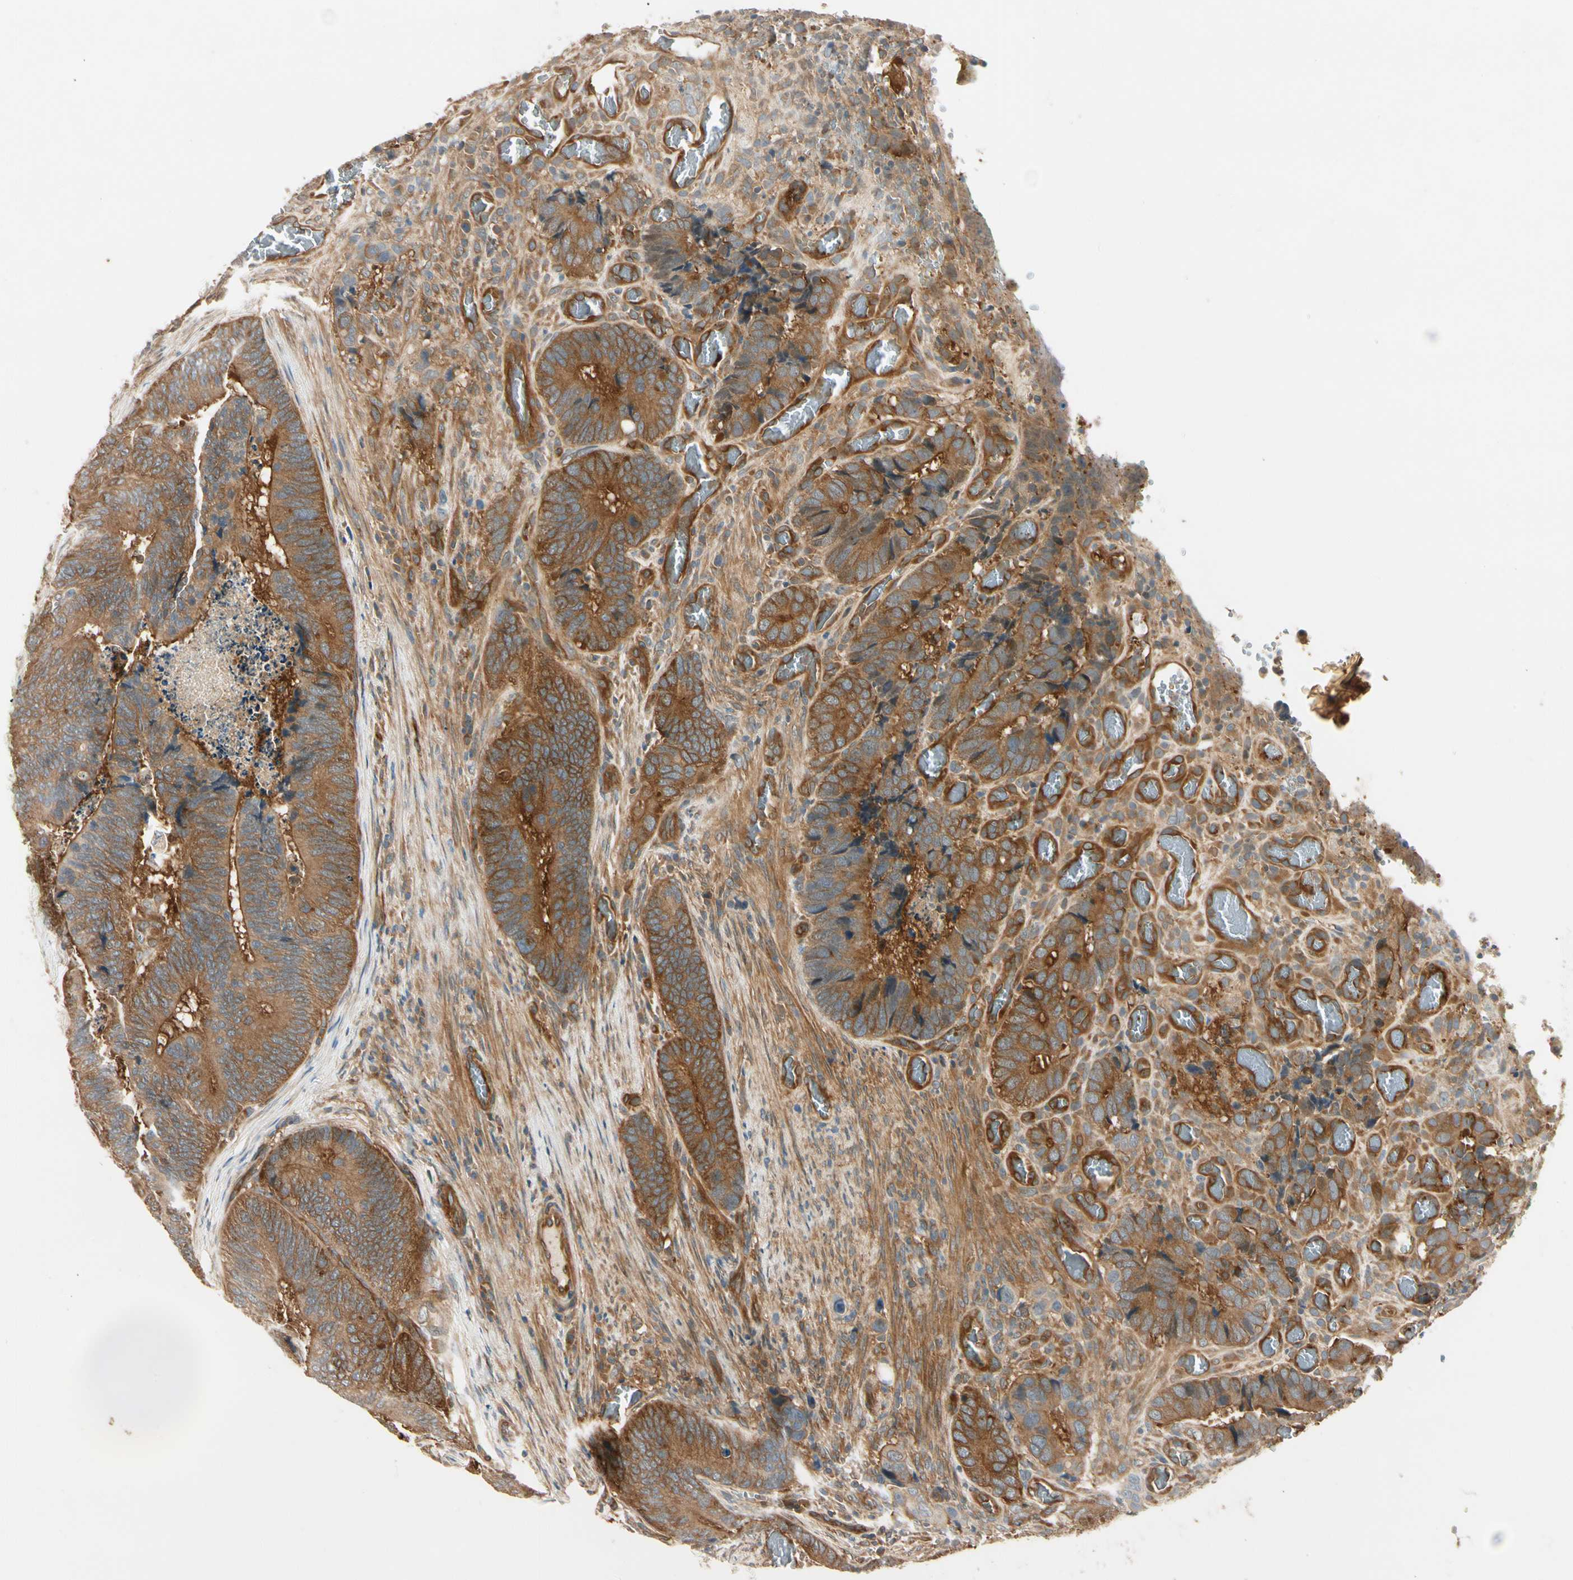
{"staining": {"intensity": "strong", "quantity": ">75%", "location": "cytoplasmic/membranous"}, "tissue": "colorectal cancer", "cell_type": "Tumor cells", "image_type": "cancer", "snomed": [{"axis": "morphology", "description": "Adenocarcinoma, NOS"}, {"axis": "topography", "description": "Colon"}], "caption": "An image showing strong cytoplasmic/membranous positivity in about >75% of tumor cells in colorectal adenocarcinoma, as visualized by brown immunohistochemical staining.", "gene": "ROCK2", "patient": {"sex": "male", "age": 72}}